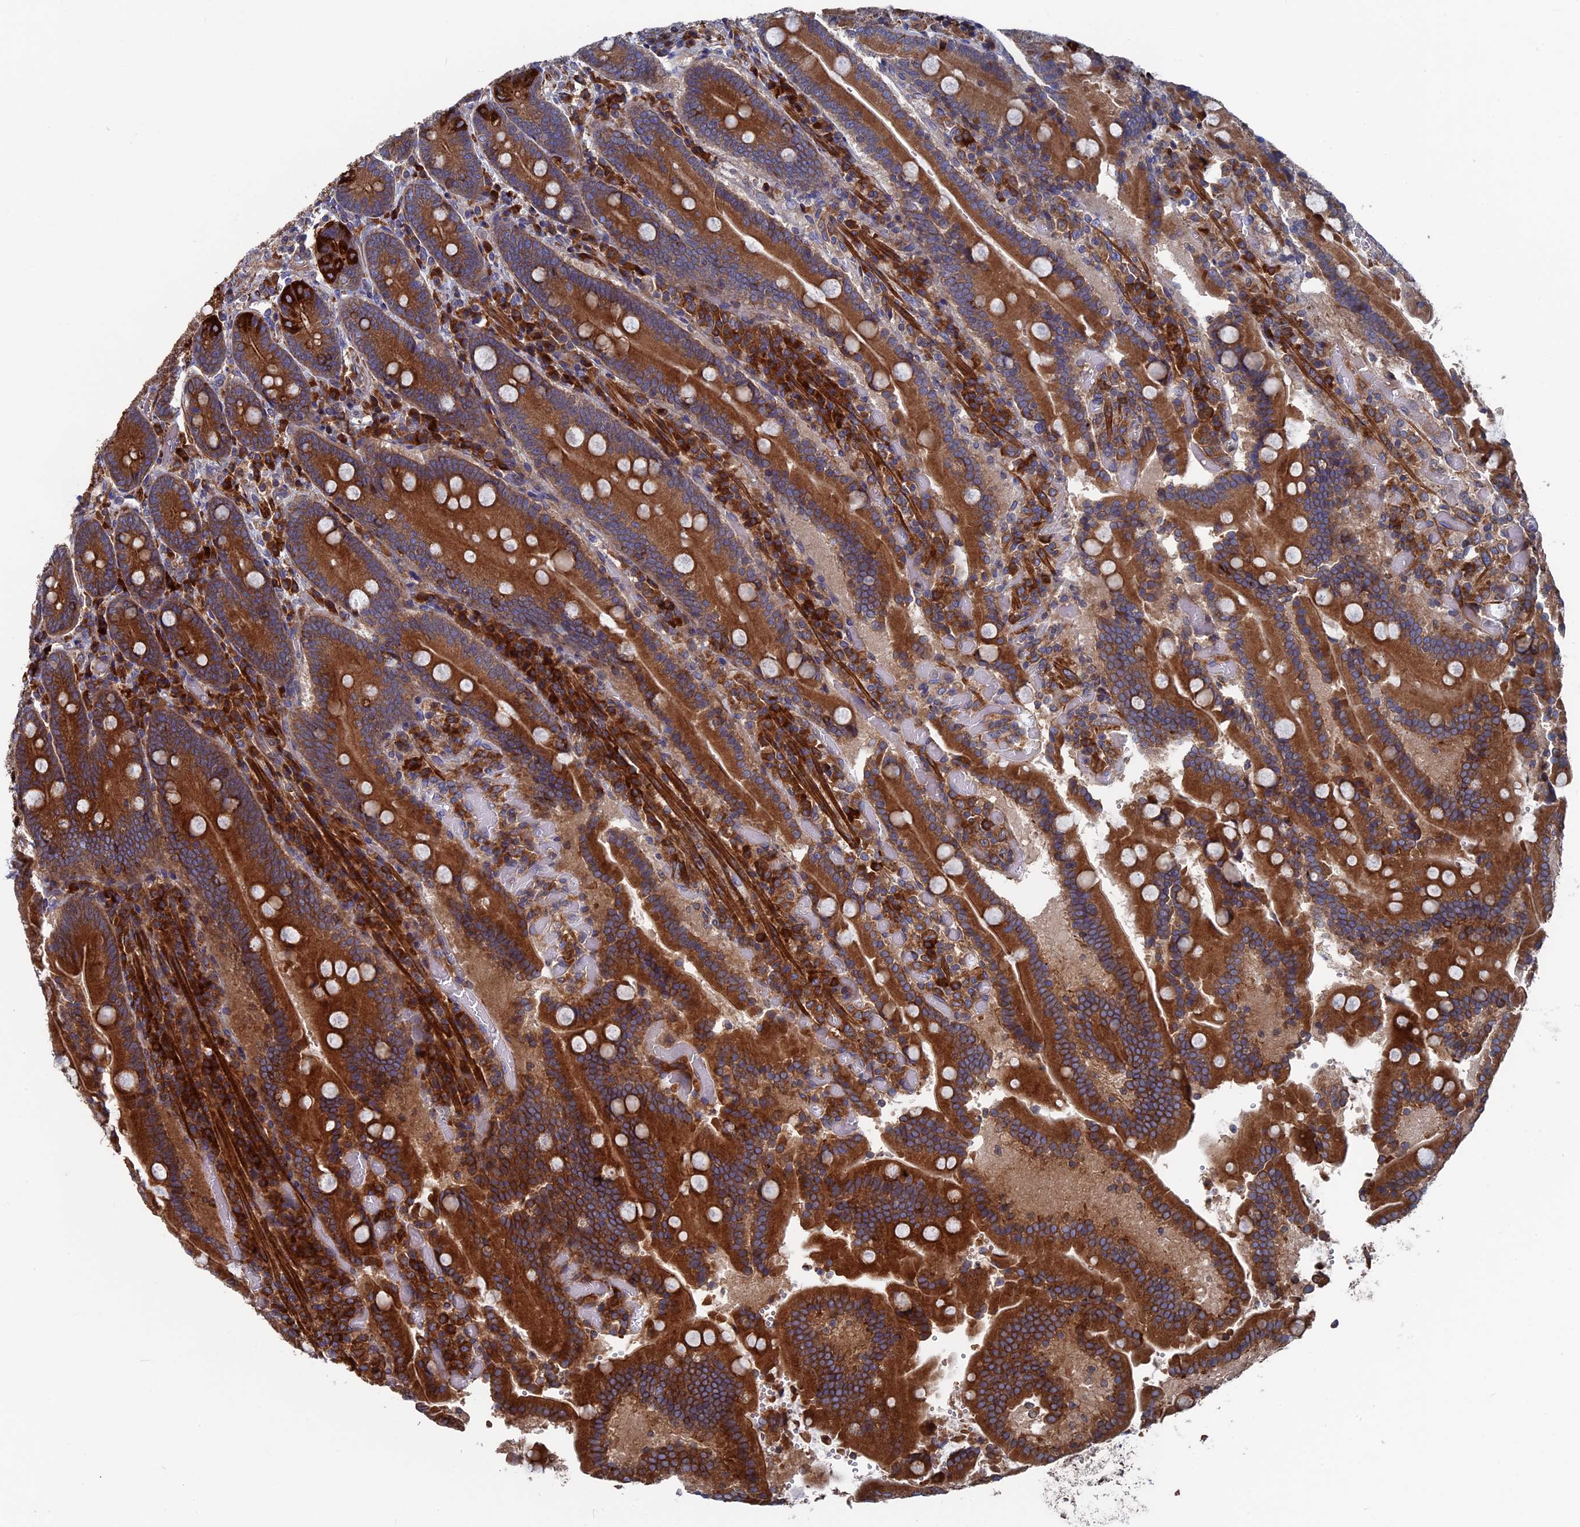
{"staining": {"intensity": "strong", "quantity": ">75%", "location": "cytoplasmic/membranous"}, "tissue": "duodenum", "cell_type": "Glandular cells", "image_type": "normal", "snomed": [{"axis": "morphology", "description": "Normal tissue, NOS"}, {"axis": "topography", "description": "Duodenum"}], "caption": "Duodenum stained for a protein displays strong cytoplasmic/membranous positivity in glandular cells. The staining is performed using DAB (3,3'-diaminobenzidine) brown chromogen to label protein expression. The nuclei are counter-stained blue using hematoxylin.", "gene": "DNAJC3", "patient": {"sex": "female", "age": 62}}